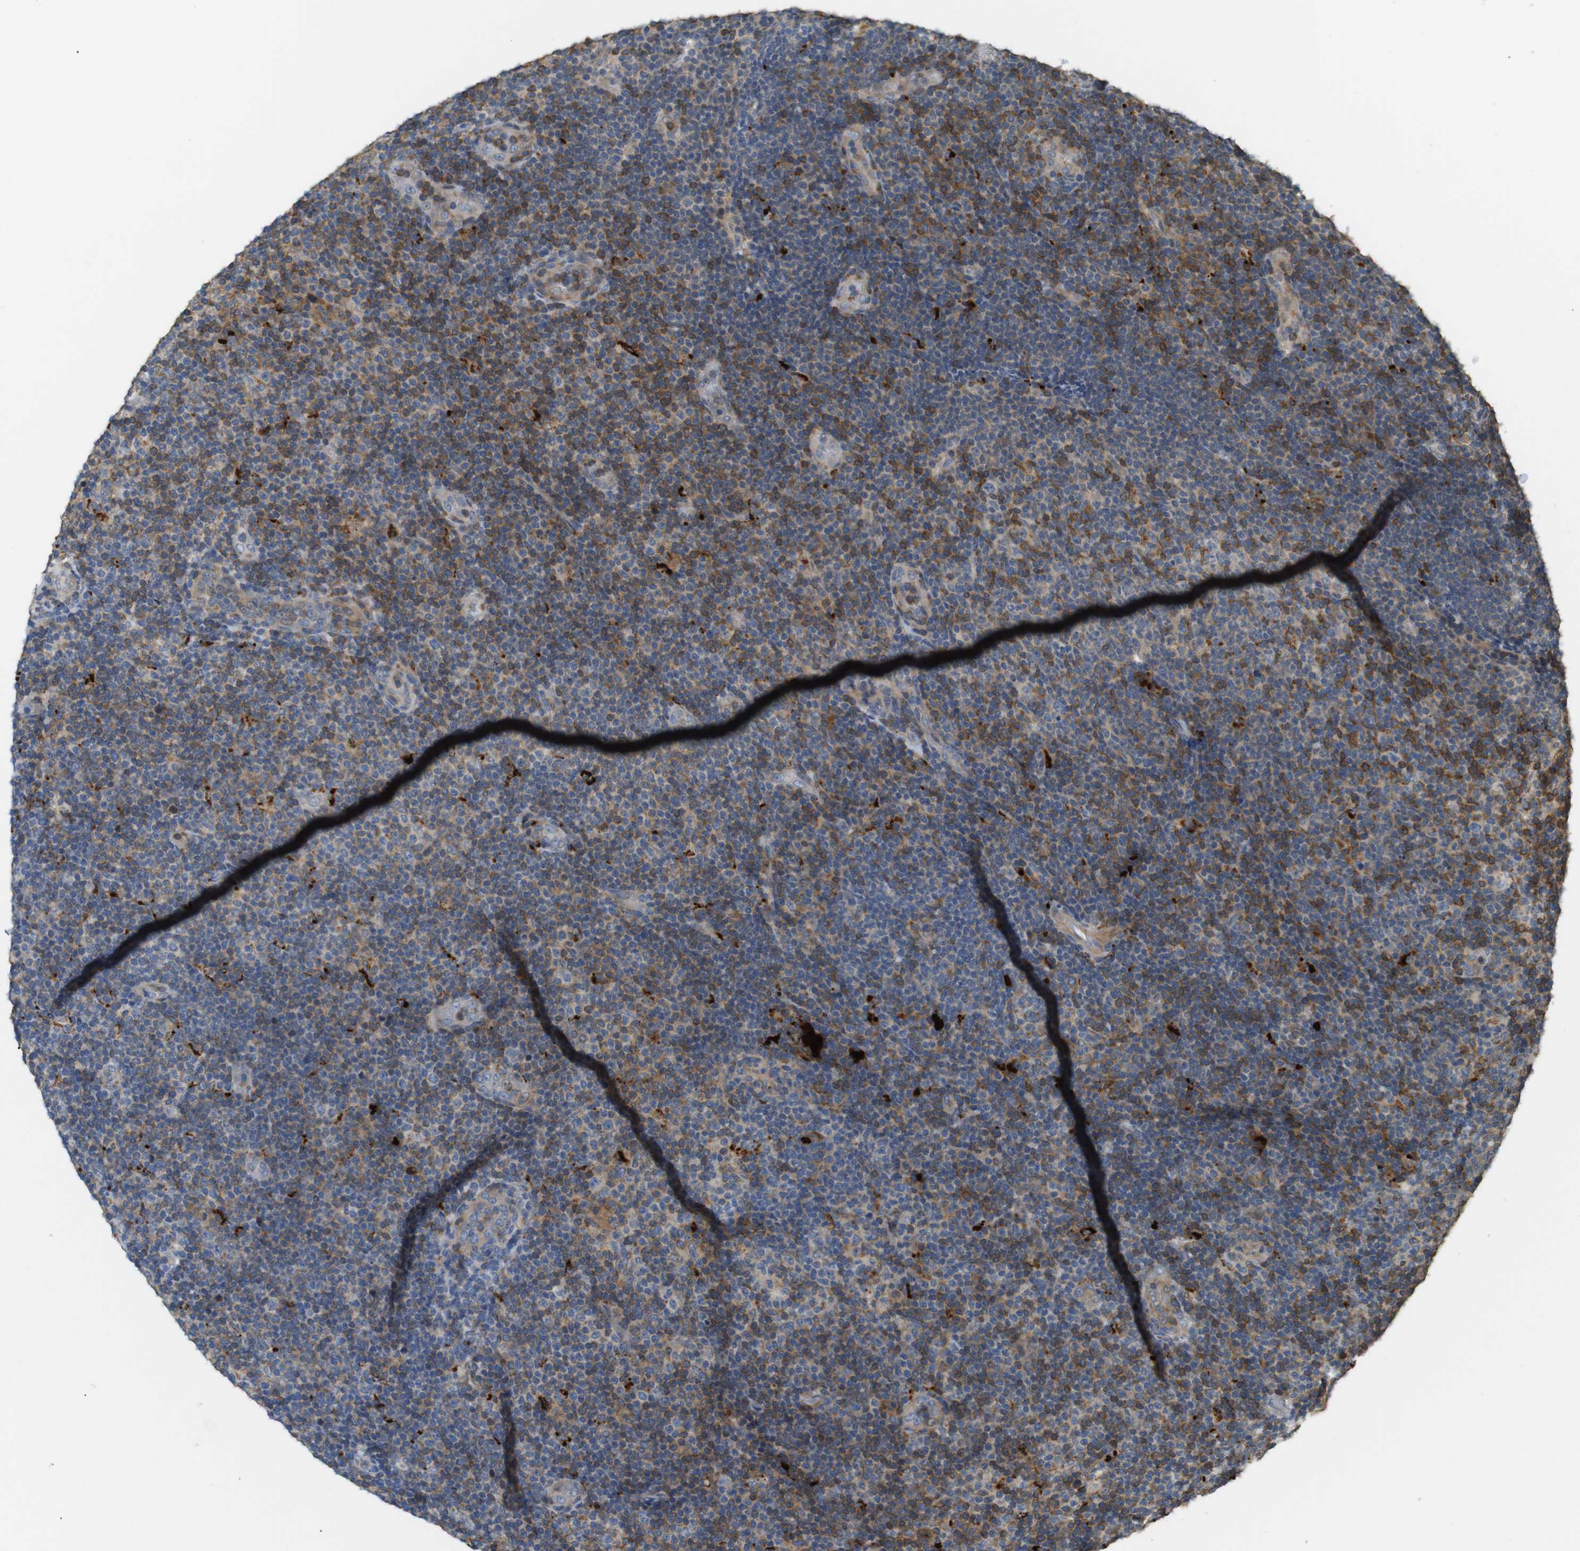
{"staining": {"intensity": "moderate", "quantity": "<25%", "location": "cytoplasmic/membranous"}, "tissue": "lymphoma", "cell_type": "Tumor cells", "image_type": "cancer", "snomed": [{"axis": "morphology", "description": "Malignant lymphoma, non-Hodgkin's type, Low grade"}, {"axis": "topography", "description": "Lymph node"}], "caption": "The micrograph reveals immunohistochemical staining of malignant lymphoma, non-Hodgkin's type (low-grade). There is moderate cytoplasmic/membranous positivity is identified in approximately <25% of tumor cells.", "gene": "KSR1", "patient": {"sex": "male", "age": 83}}